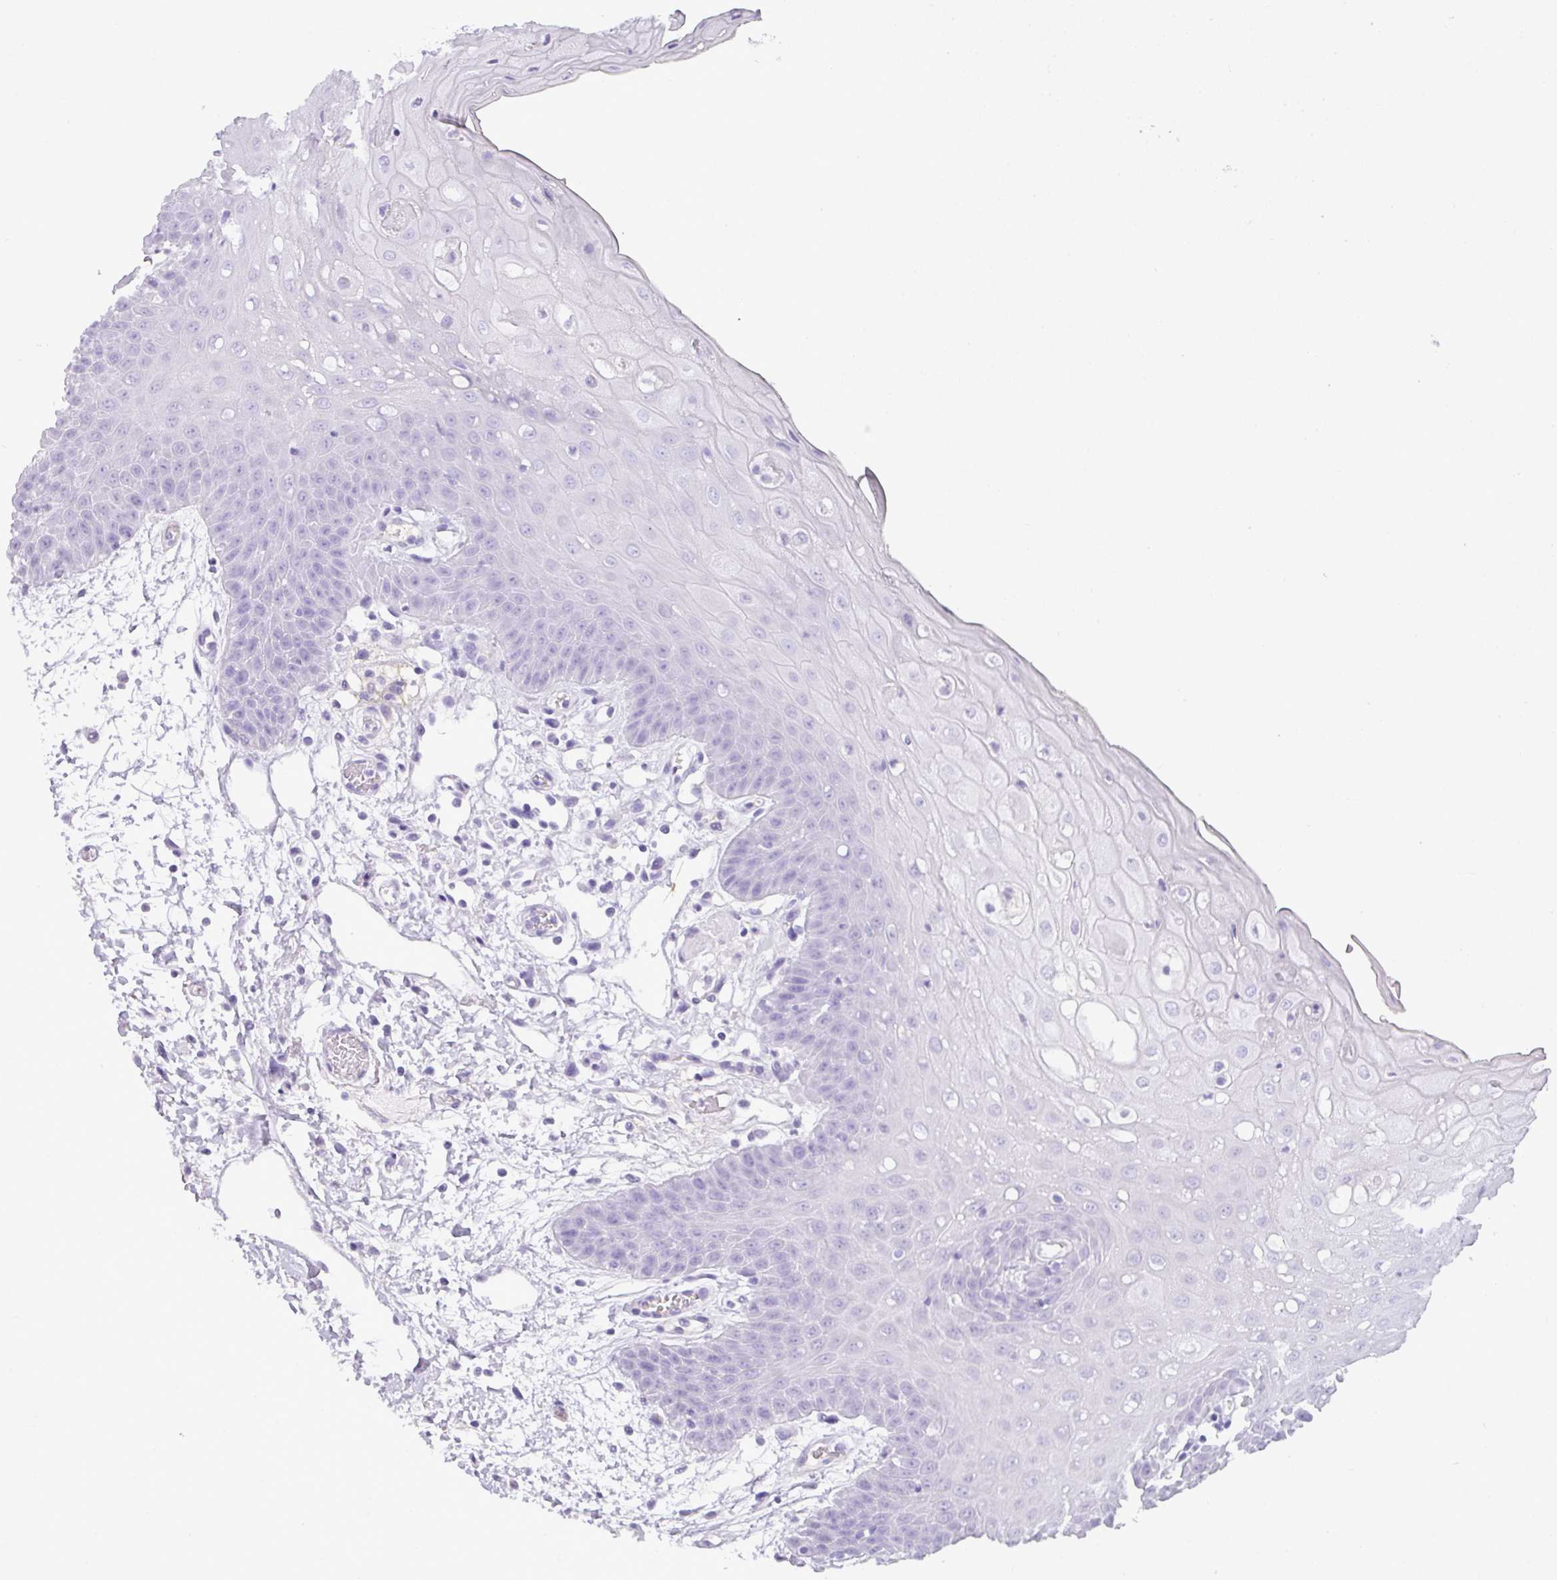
{"staining": {"intensity": "negative", "quantity": "none", "location": "none"}, "tissue": "oral mucosa", "cell_type": "Squamous epithelial cells", "image_type": "normal", "snomed": [{"axis": "morphology", "description": "Normal tissue, NOS"}, {"axis": "topography", "description": "Oral tissue"}, {"axis": "topography", "description": "Tounge, NOS"}], "caption": "A photomicrograph of oral mucosa stained for a protein shows no brown staining in squamous epithelial cells. (Brightfield microscopy of DAB immunohistochemistry at high magnification).", "gene": "TNP1", "patient": {"sex": "female", "age": 59}}